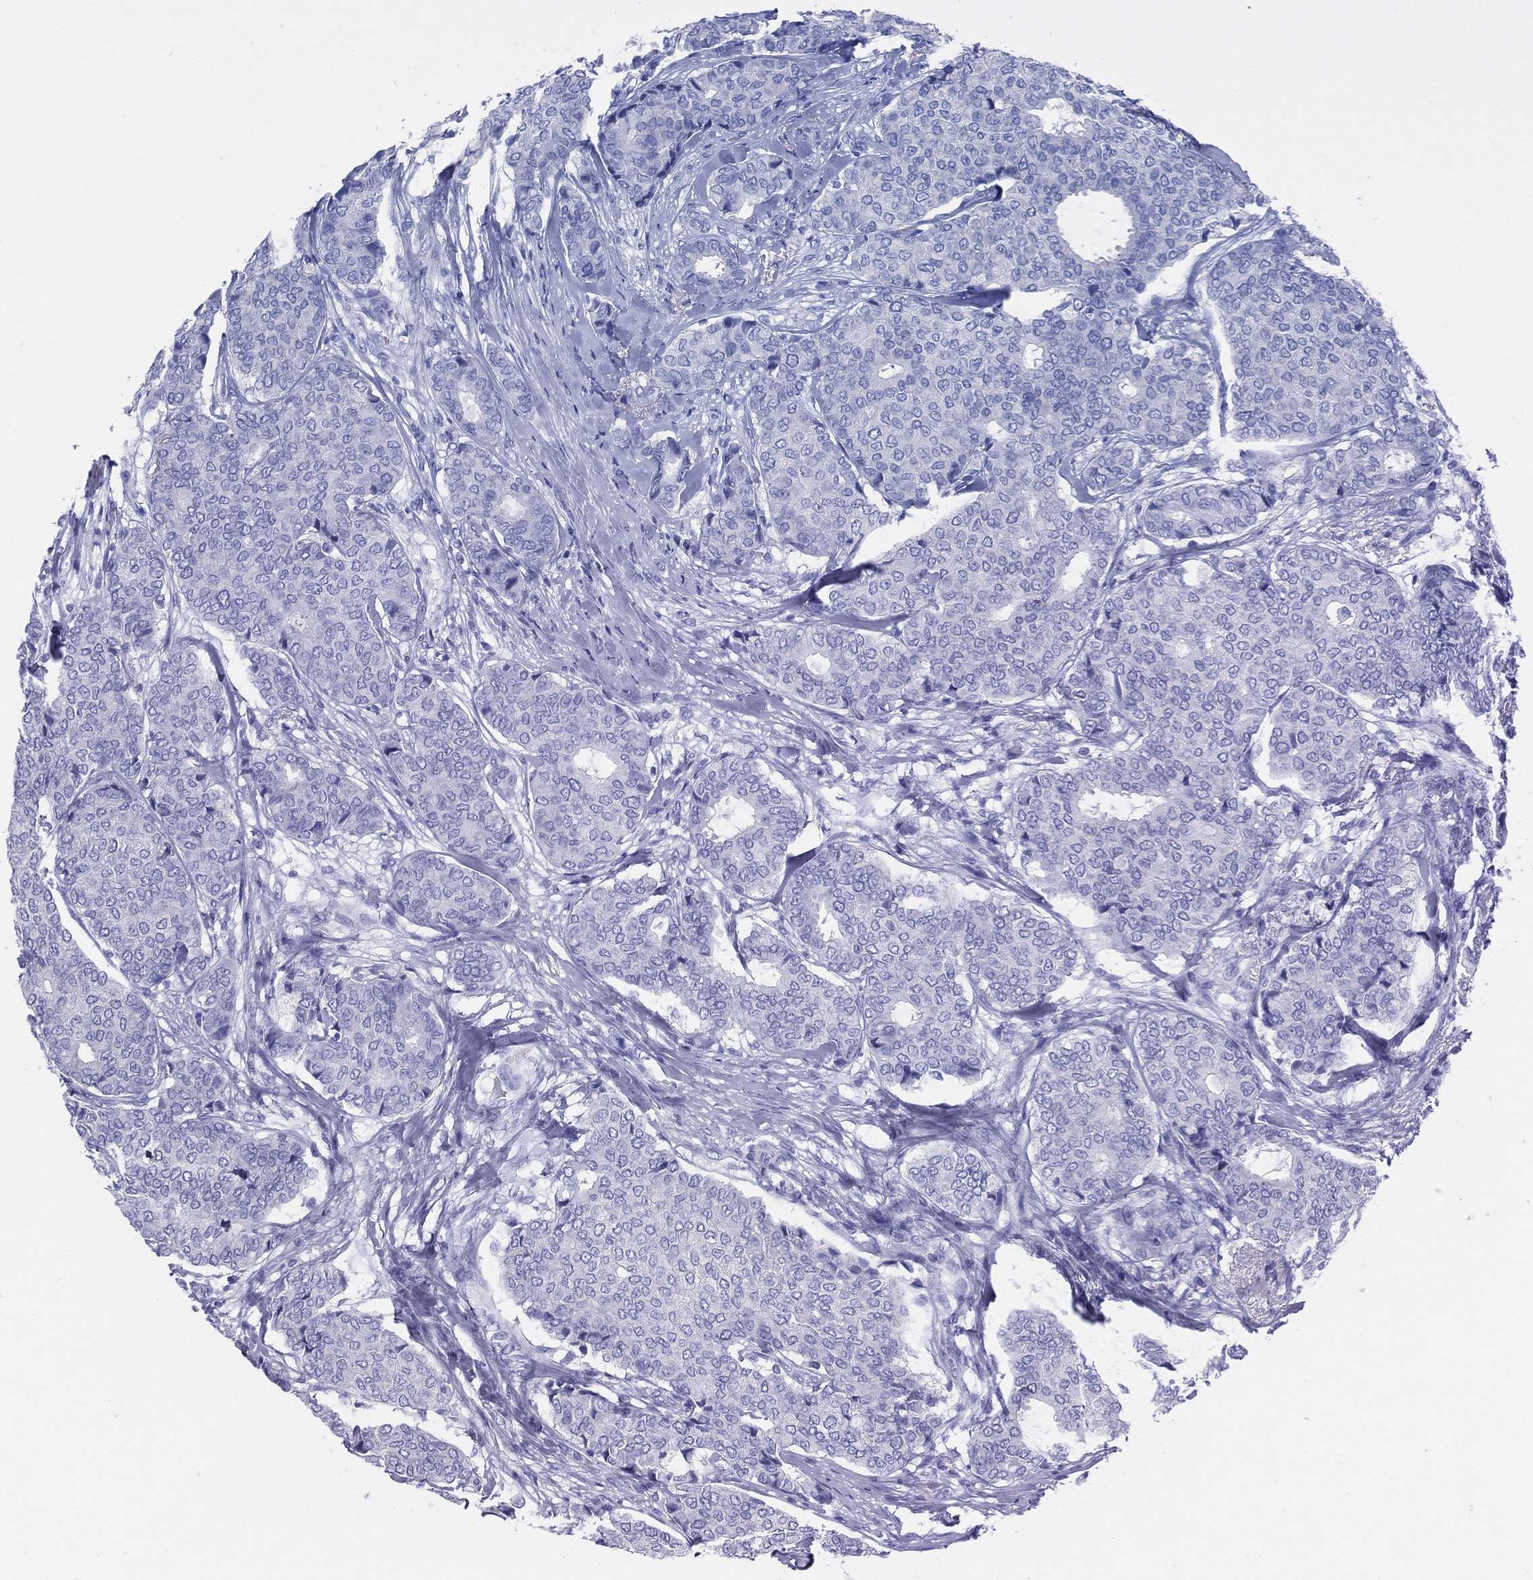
{"staining": {"intensity": "negative", "quantity": "none", "location": "none"}, "tissue": "breast cancer", "cell_type": "Tumor cells", "image_type": "cancer", "snomed": [{"axis": "morphology", "description": "Duct carcinoma"}, {"axis": "topography", "description": "Breast"}], "caption": "The immunohistochemistry (IHC) photomicrograph has no significant positivity in tumor cells of breast cancer tissue.", "gene": "TMEM252", "patient": {"sex": "female", "age": 75}}